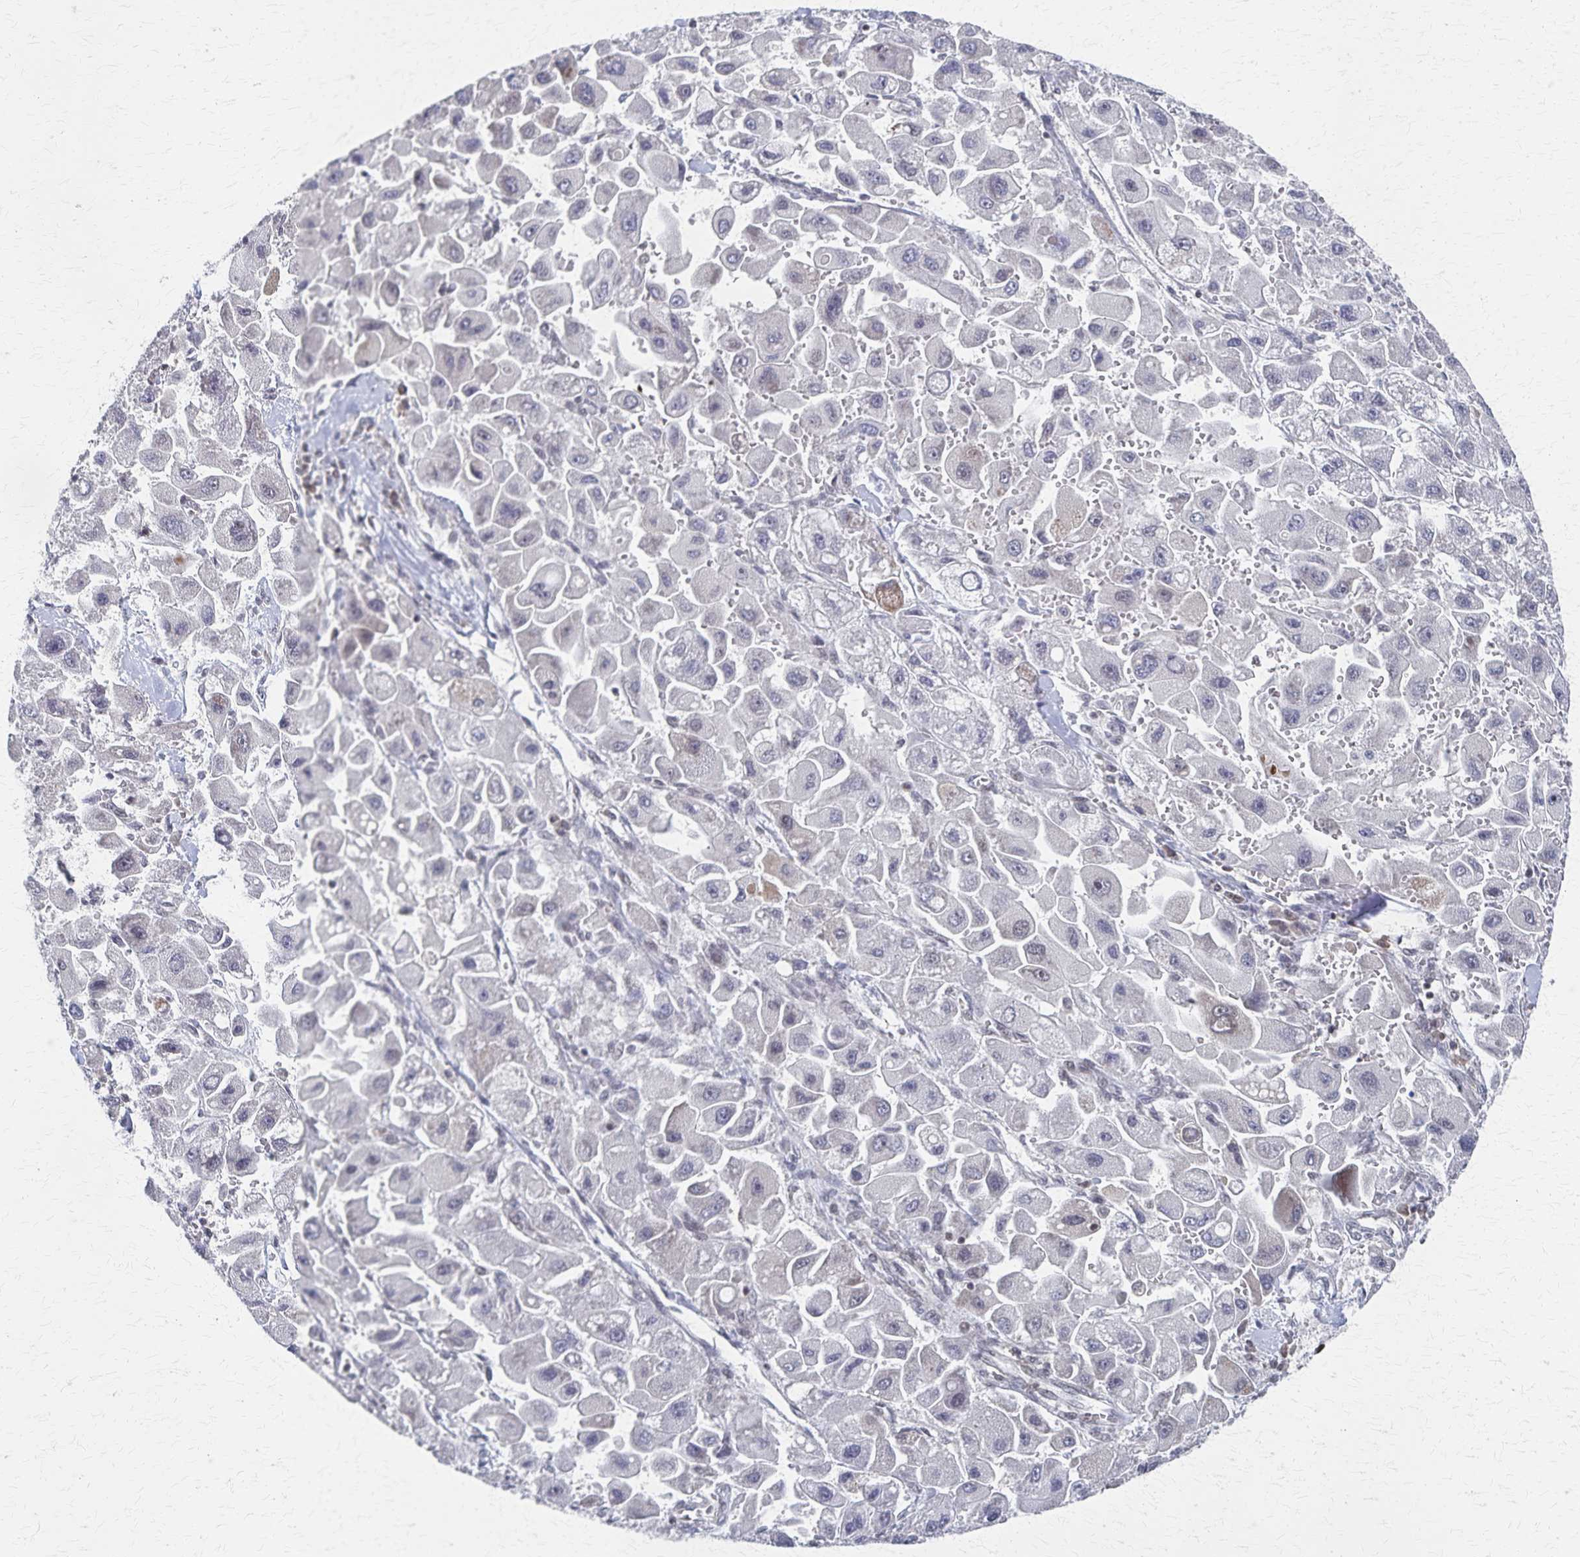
{"staining": {"intensity": "negative", "quantity": "none", "location": "none"}, "tissue": "liver cancer", "cell_type": "Tumor cells", "image_type": "cancer", "snomed": [{"axis": "morphology", "description": "Carcinoma, Hepatocellular, NOS"}, {"axis": "topography", "description": "Liver"}], "caption": "High magnification brightfield microscopy of hepatocellular carcinoma (liver) stained with DAB (brown) and counterstained with hematoxylin (blue): tumor cells show no significant positivity.", "gene": "GTF2B", "patient": {"sex": "male", "age": 24}}